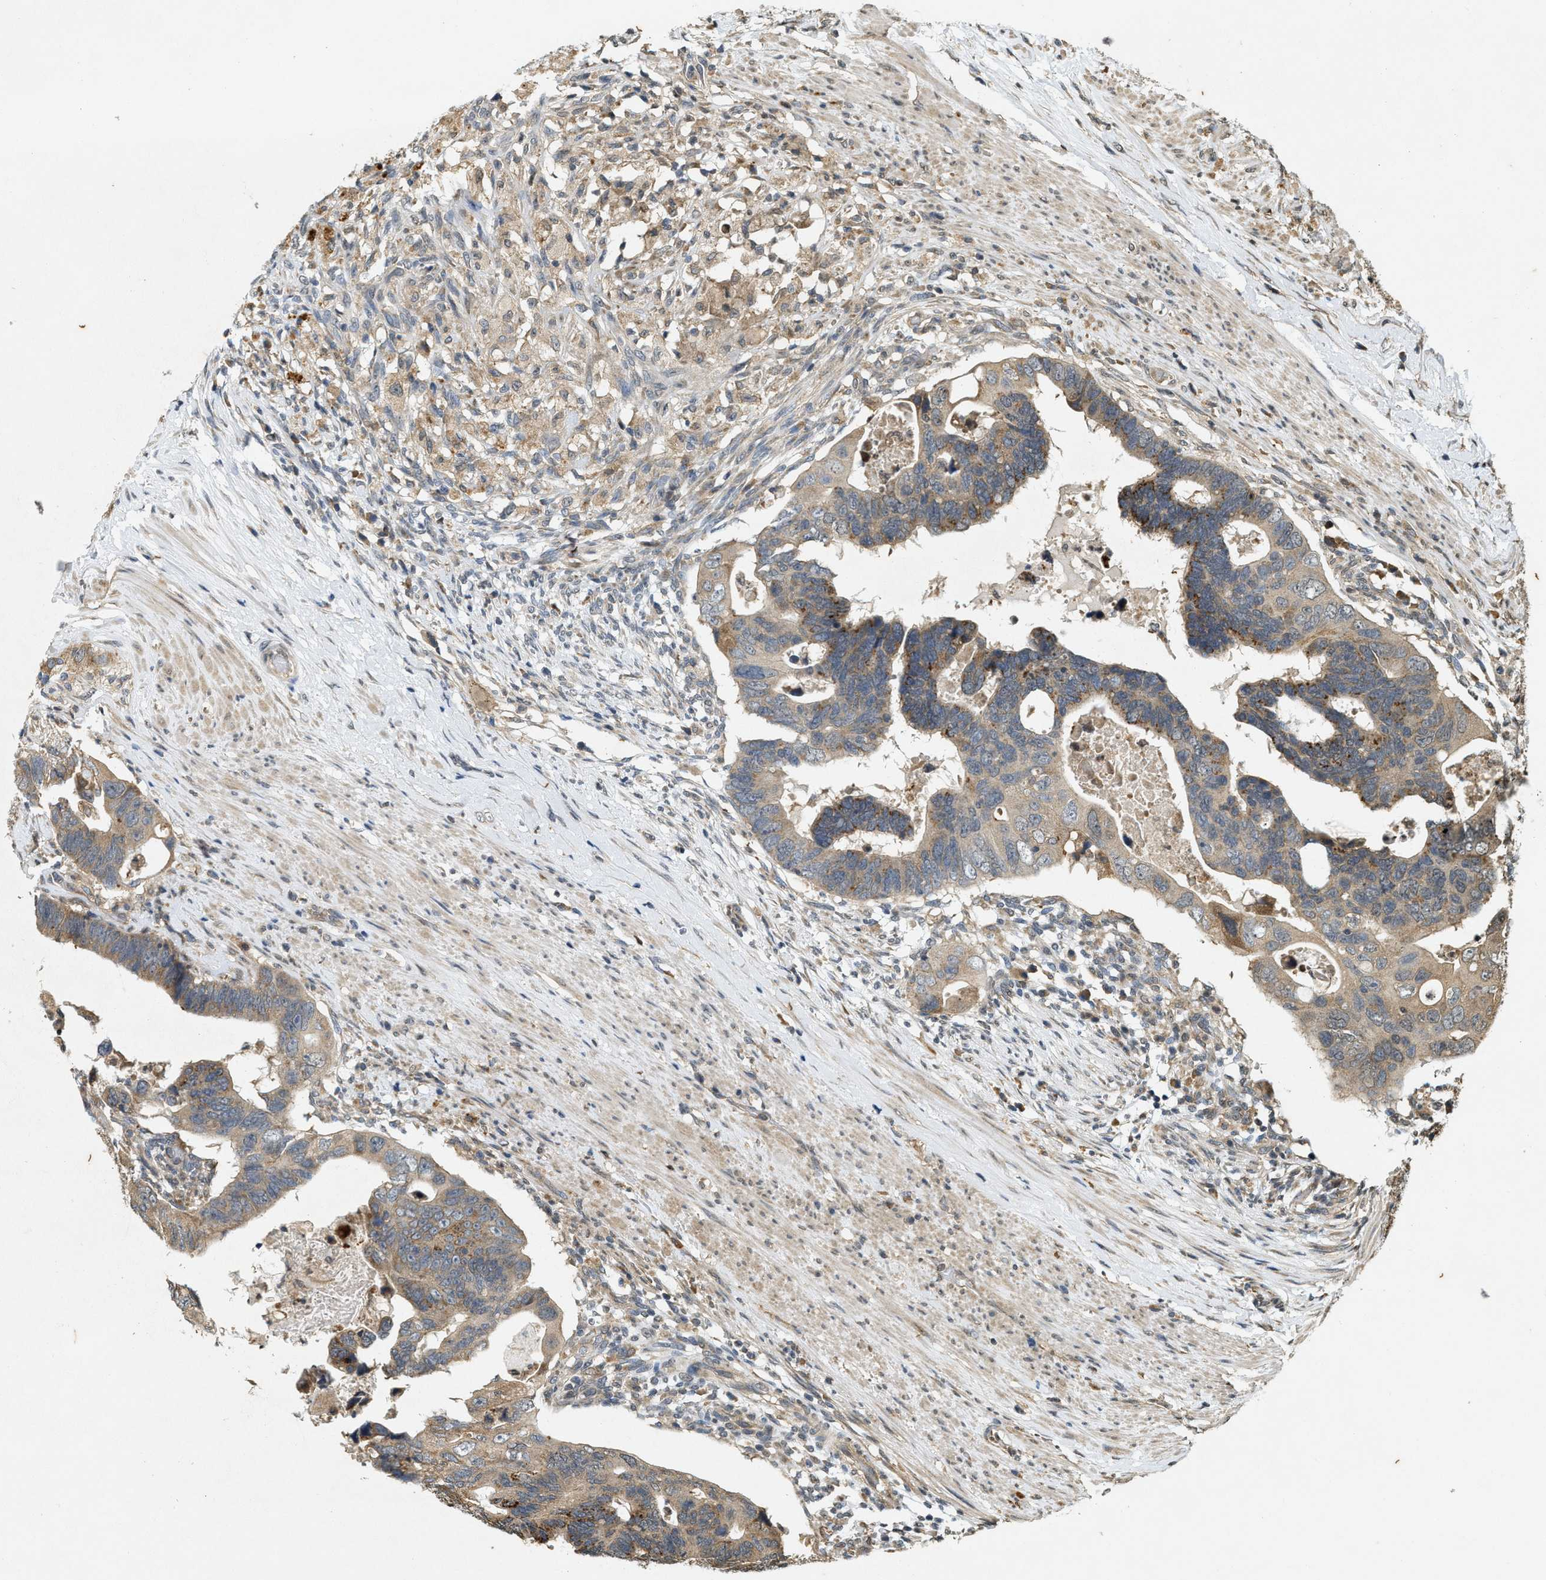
{"staining": {"intensity": "moderate", "quantity": "25%-75%", "location": "cytoplasmic/membranous"}, "tissue": "colorectal cancer", "cell_type": "Tumor cells", "image_type": "cancer", "snomed": [{"axis": "morphology", "description": "Adenocarcinoma, NOS"}, {"axis": "topography", "description": "Rectum"}], "caption": "A histopathology image showing moderate cytoplasmic/membranous expression in about 25%-75% of tumor cells in adenocarcinoma (colorectal), as visualized by brown immunohistochemical staining.", "gene": "KIF21A", "patient": {"sex": "male", "age": 53}}